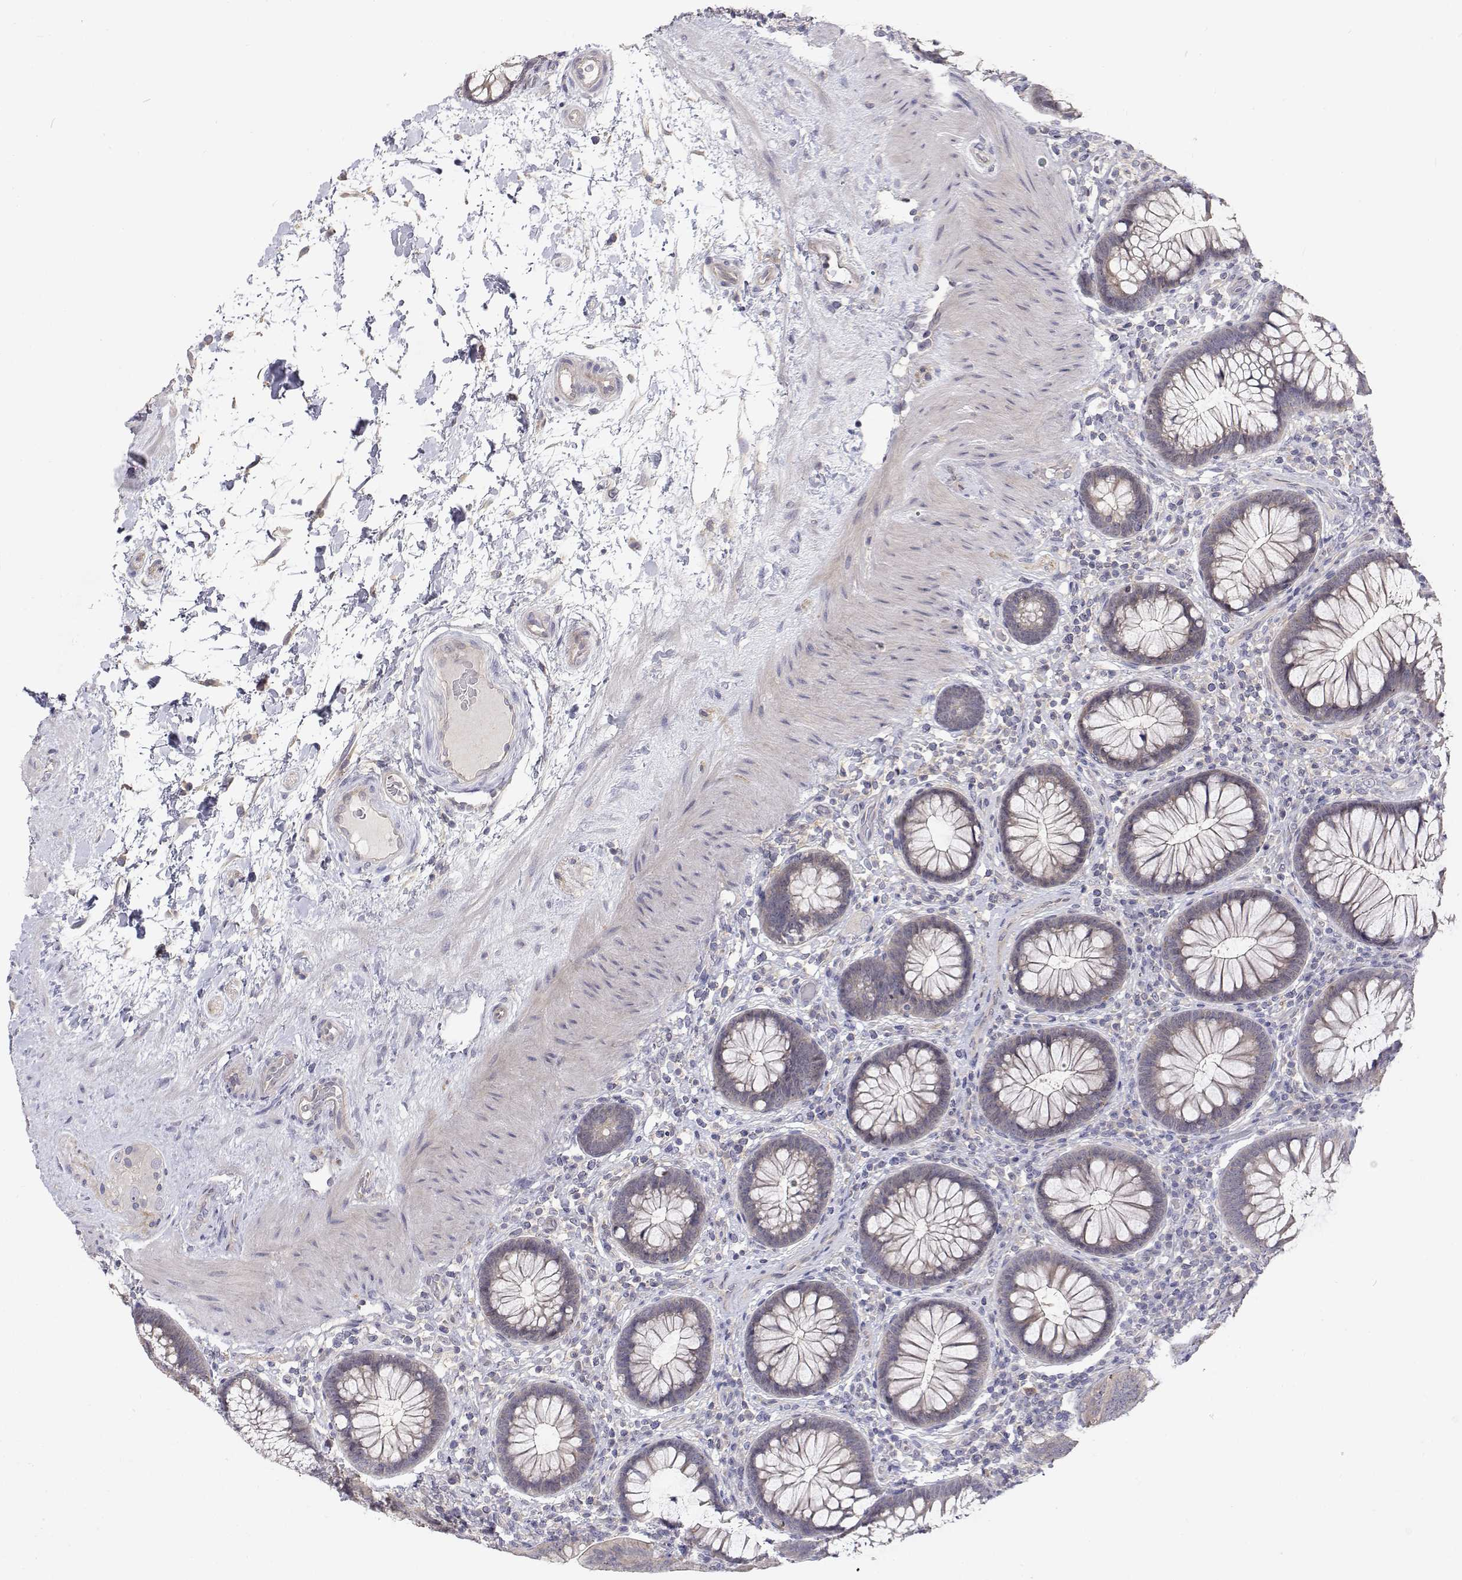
{"staining": {"intensity": "negative", "quantity": "none", "location": "none"}, "tissue": "colon", "cell_type": "Endothelial cells", "image_type": "normal", "snomed": [{"axis": "morphology", "description": "Normal tissue, NOS"}, {"axis": "morphology", "description": "Adenoma, NOS"}, {"axis": "topography", "description": "Soft tissue"}, {"axis": "topography", "description": "Colon"}], "caption": "A high-resolution histopathology image shows immunohistochemistry staining of unremarkable colon, which reveals no significant expression in endothelial cells.", "gene": "MYPN", "patient": {"sex": "male", "age": 47}}